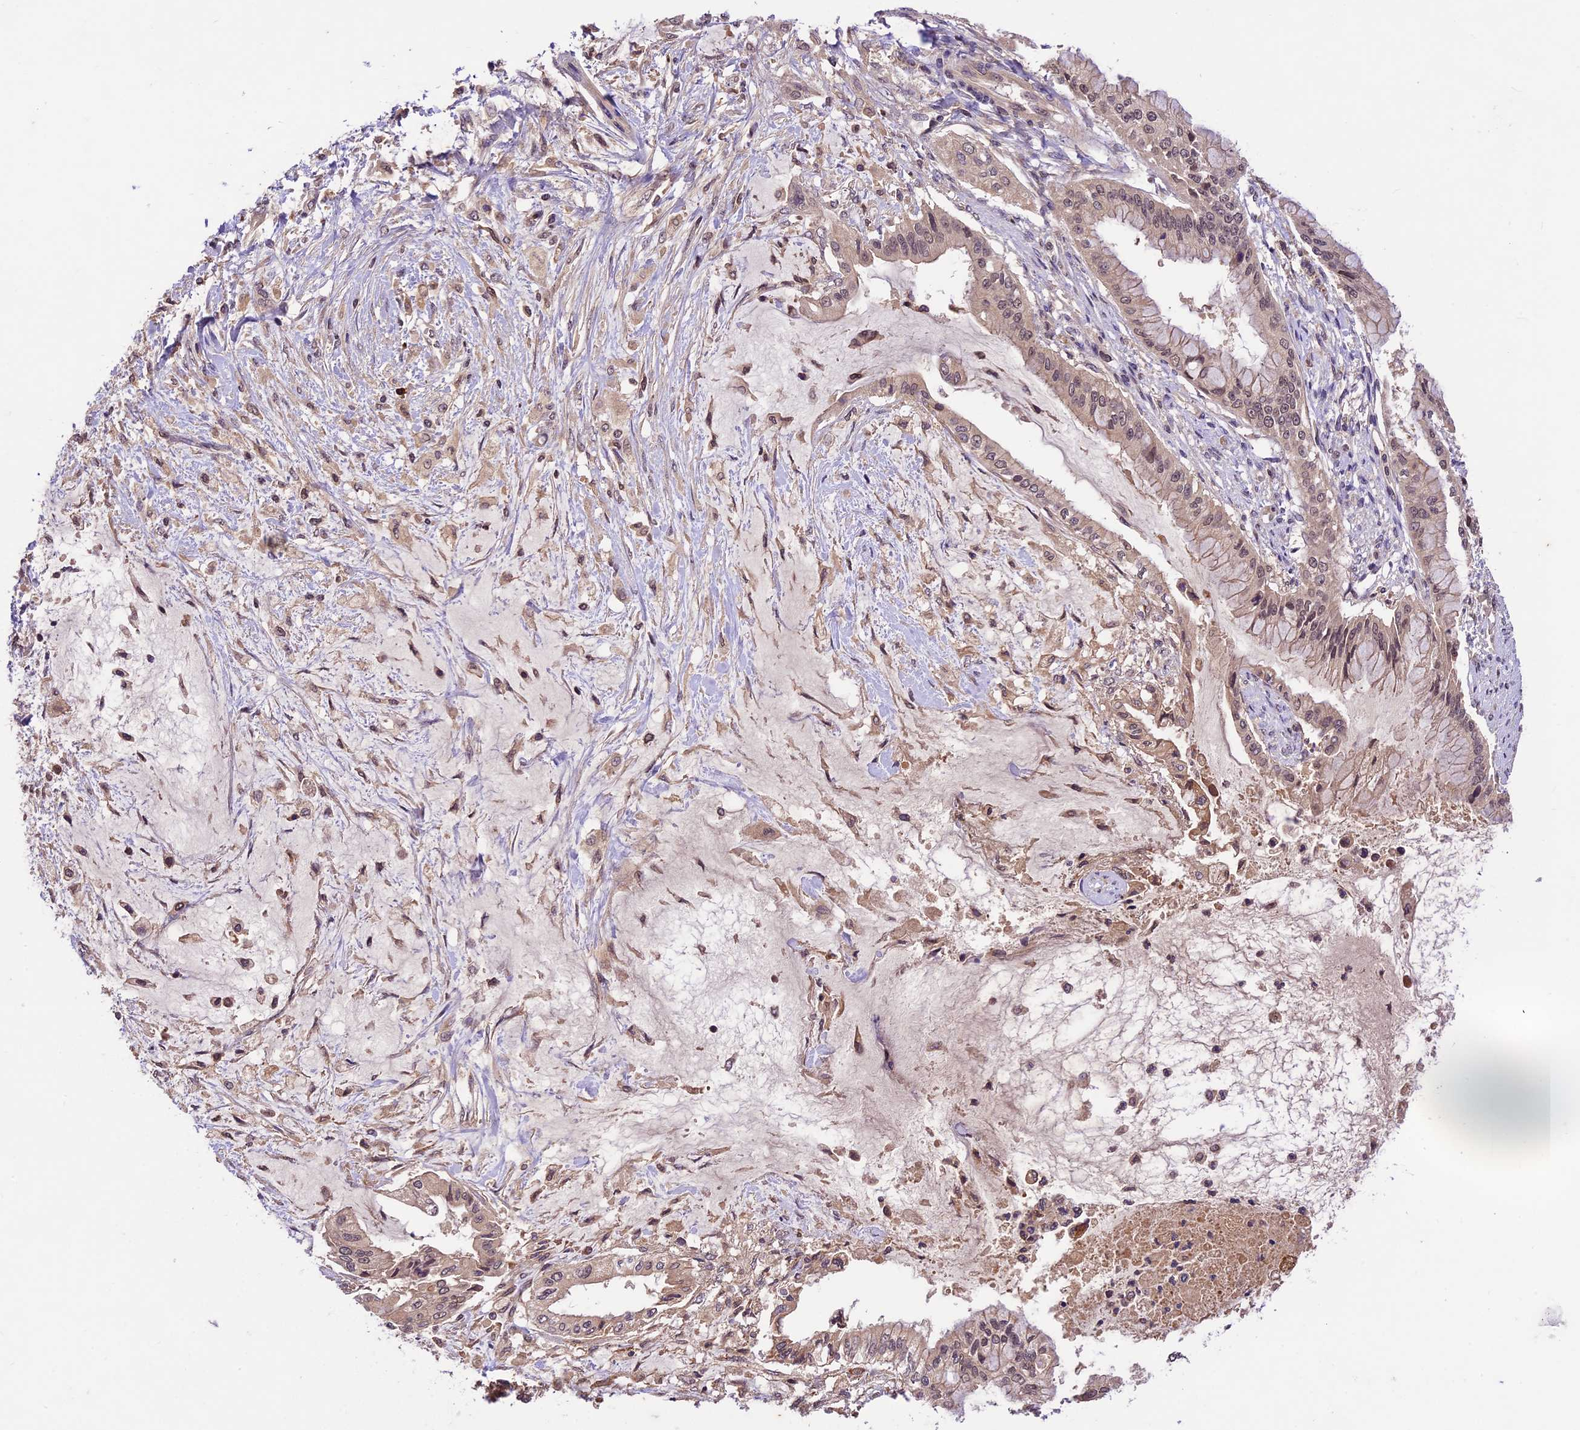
{"staining": {"intensity": "weak", "quantity": ">75%", "location": "cytoplasmic/membranous,nuclear"}, "tissue": "pancreatic cancer", "cell_type": "Tumor cells", "image_type": "cancer", "snomed": [{"axis": "morphology", "description": "Adenocarcinoma, NOS"}, {"axis": "topography", "description": "Pancreas"}], "caption": "Pancreatic adenocarcinoma tissue displays weak cytoplasmic/membranous and nuclear expression in about >75% of tumor cells Using DAB (3,3'-diaminobenzidine) (brown) and hematoxylin (blue) stains, captured at high magnification using brightfield microscopy.", "gene": "ATP10A", "patient": {"sex": "male", "age": 46}}